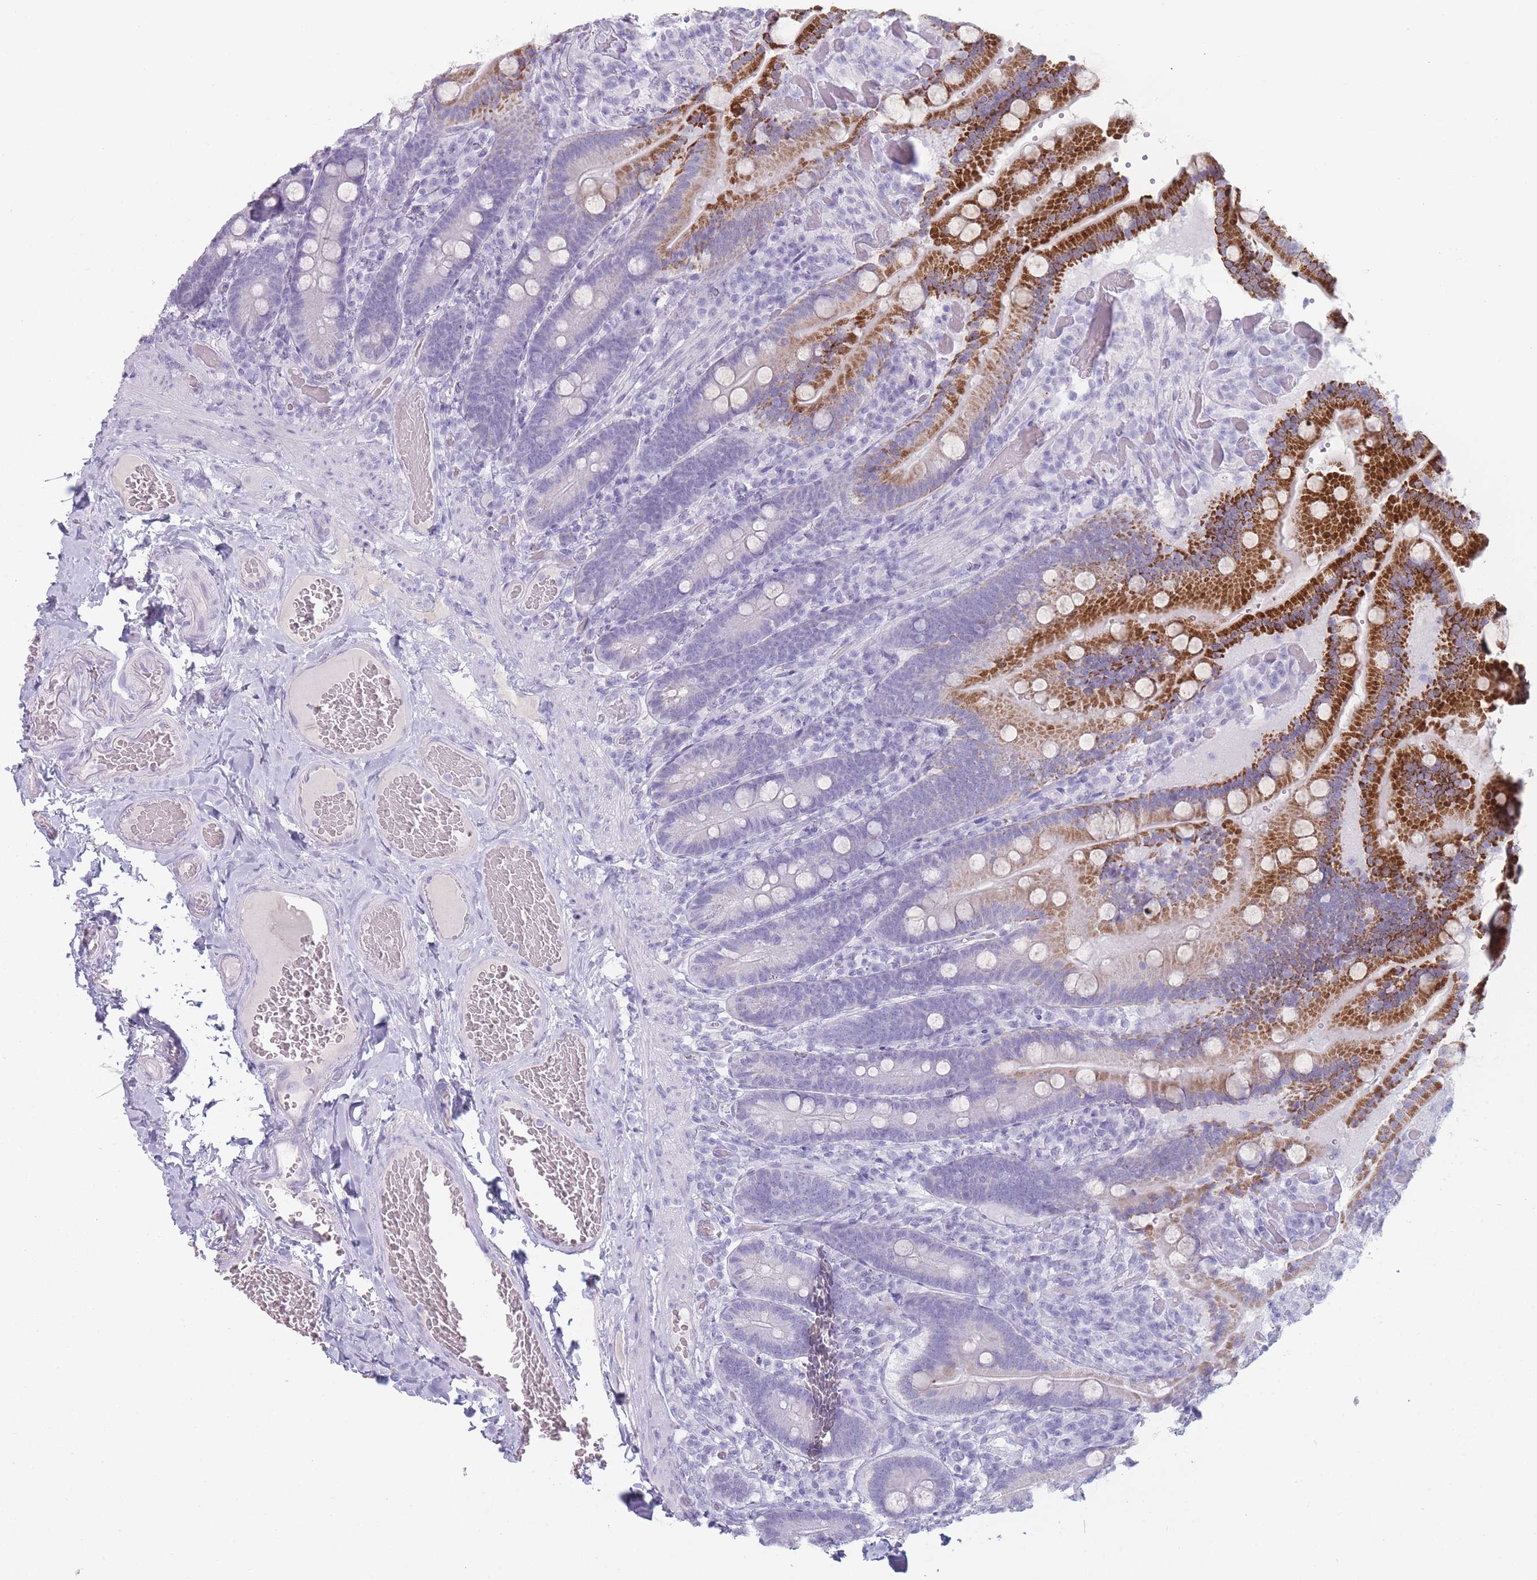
{"staining": {"intensity": "strong", "quantity": "25%-75%", "location": "cytoplasmic/membranous"}, "tissue": "duodenum", "cell_type": "Glandular cells", "image_type": "normal", "snomed": [{"axis": "morphology", "description": "Normal tissue, NOS"}, {"axis": "topography", "description": "Duodenum"}], "caption": "Immunohistochemistry micrograph of unremarkable human duodenum stained for a protein (brown), which exhibits high levels of strong cytoplasmic/membranous positivity in approximately 25%-75% of glandular cells.", "gene": "GPR12", "patient": {"sex": "female", "age": 62}}